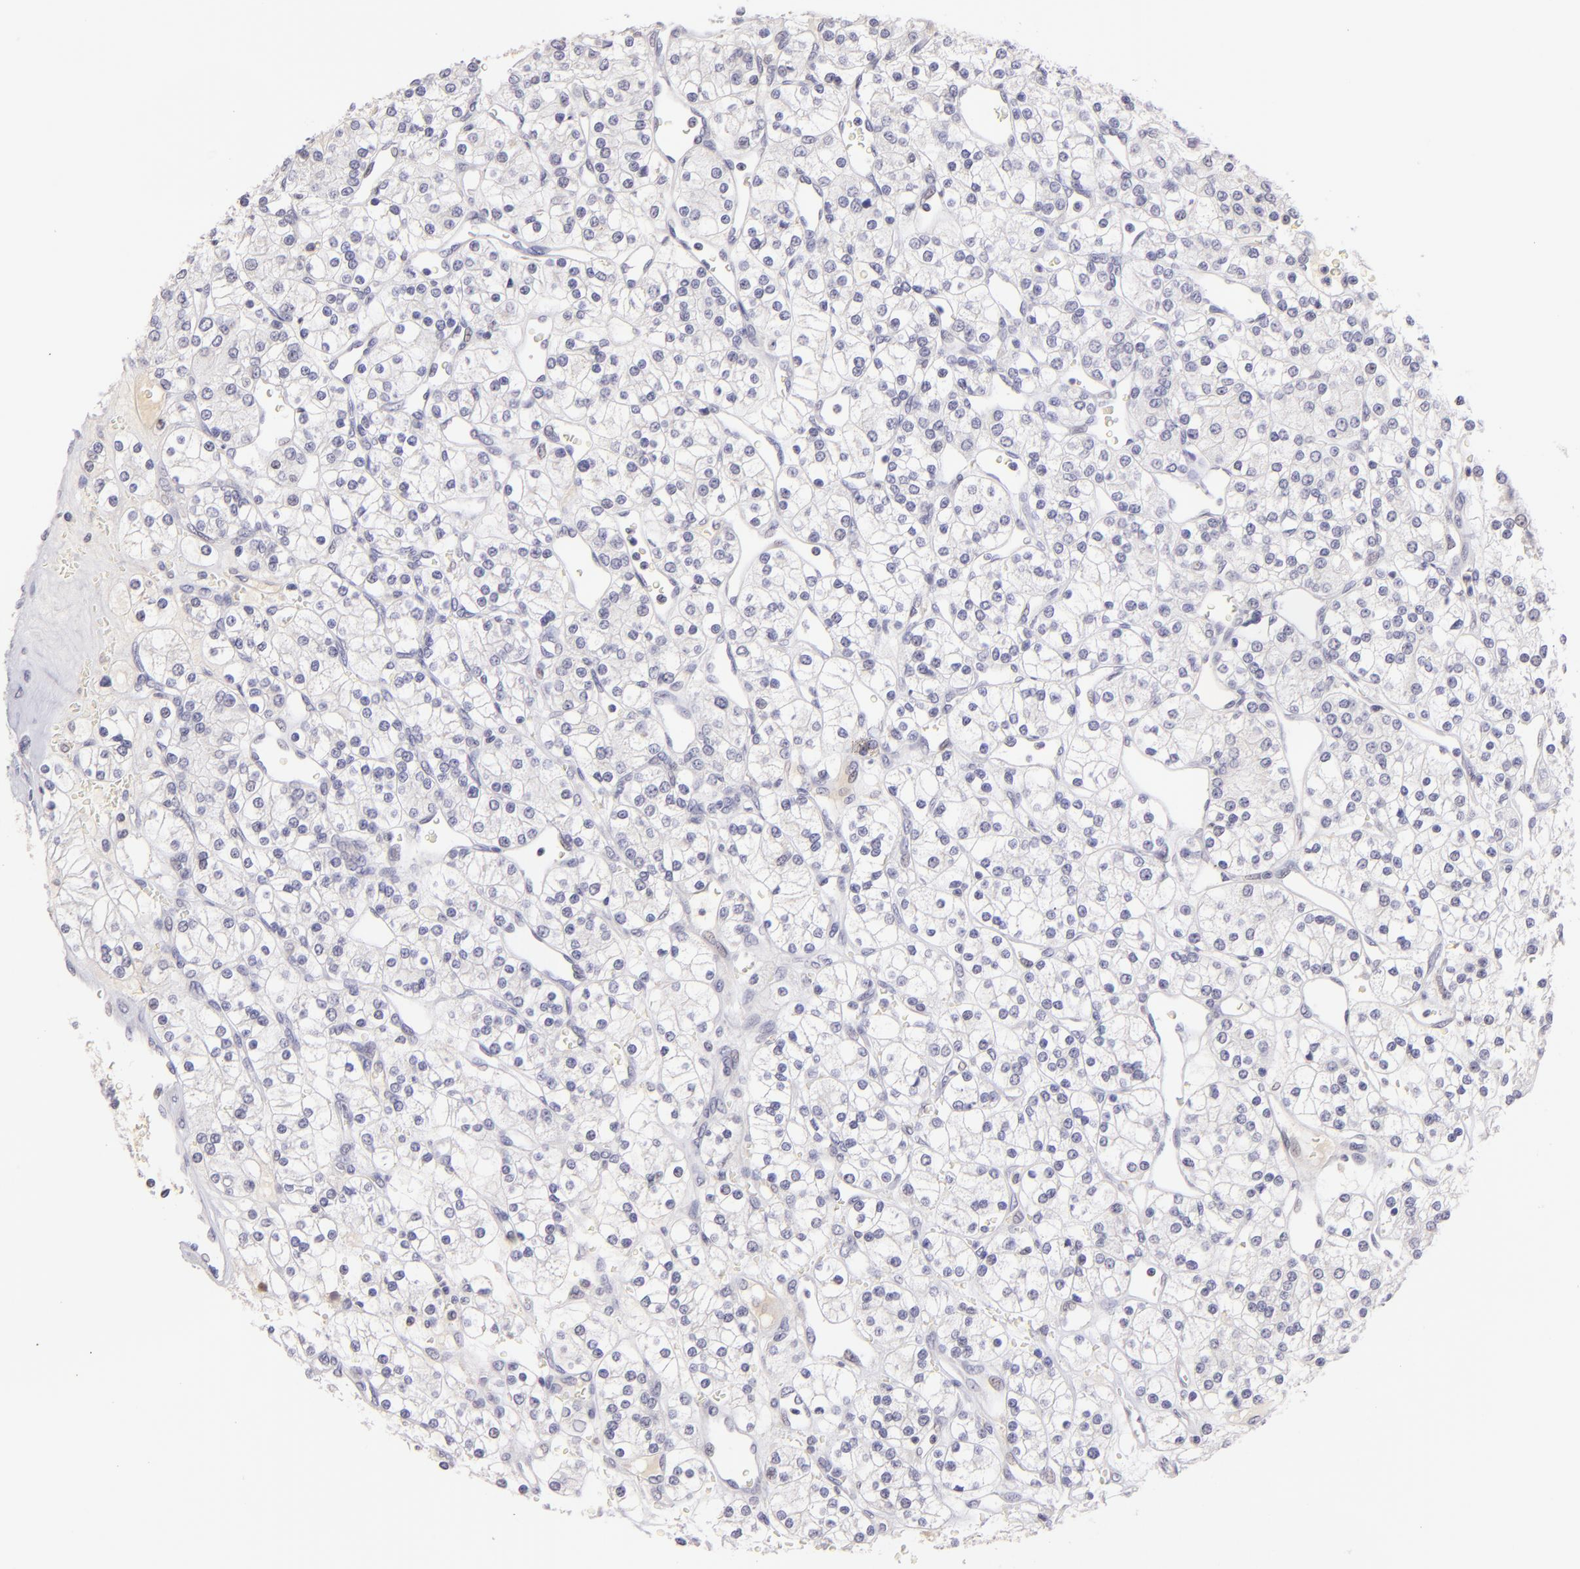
{"staining": {"intensity": "negative", "quantity": "none", "location": "none"}, "tissue": "renal cancer", "cell_type": "Tumor cells", "image_type": "cancer", "snomed": [{"axis": "morphology", "description": "Adenocarcinoma, NOS"}, {"axis": "topography", "description": "Kidney"}], "caption": "Immunohistochemical staining of human renal cancer (adenocarcinoma) demonstrates no significant positivity in tumor cells.", "gene": "MAGEA1", "patient": {"sex": "female", "age": 62}}